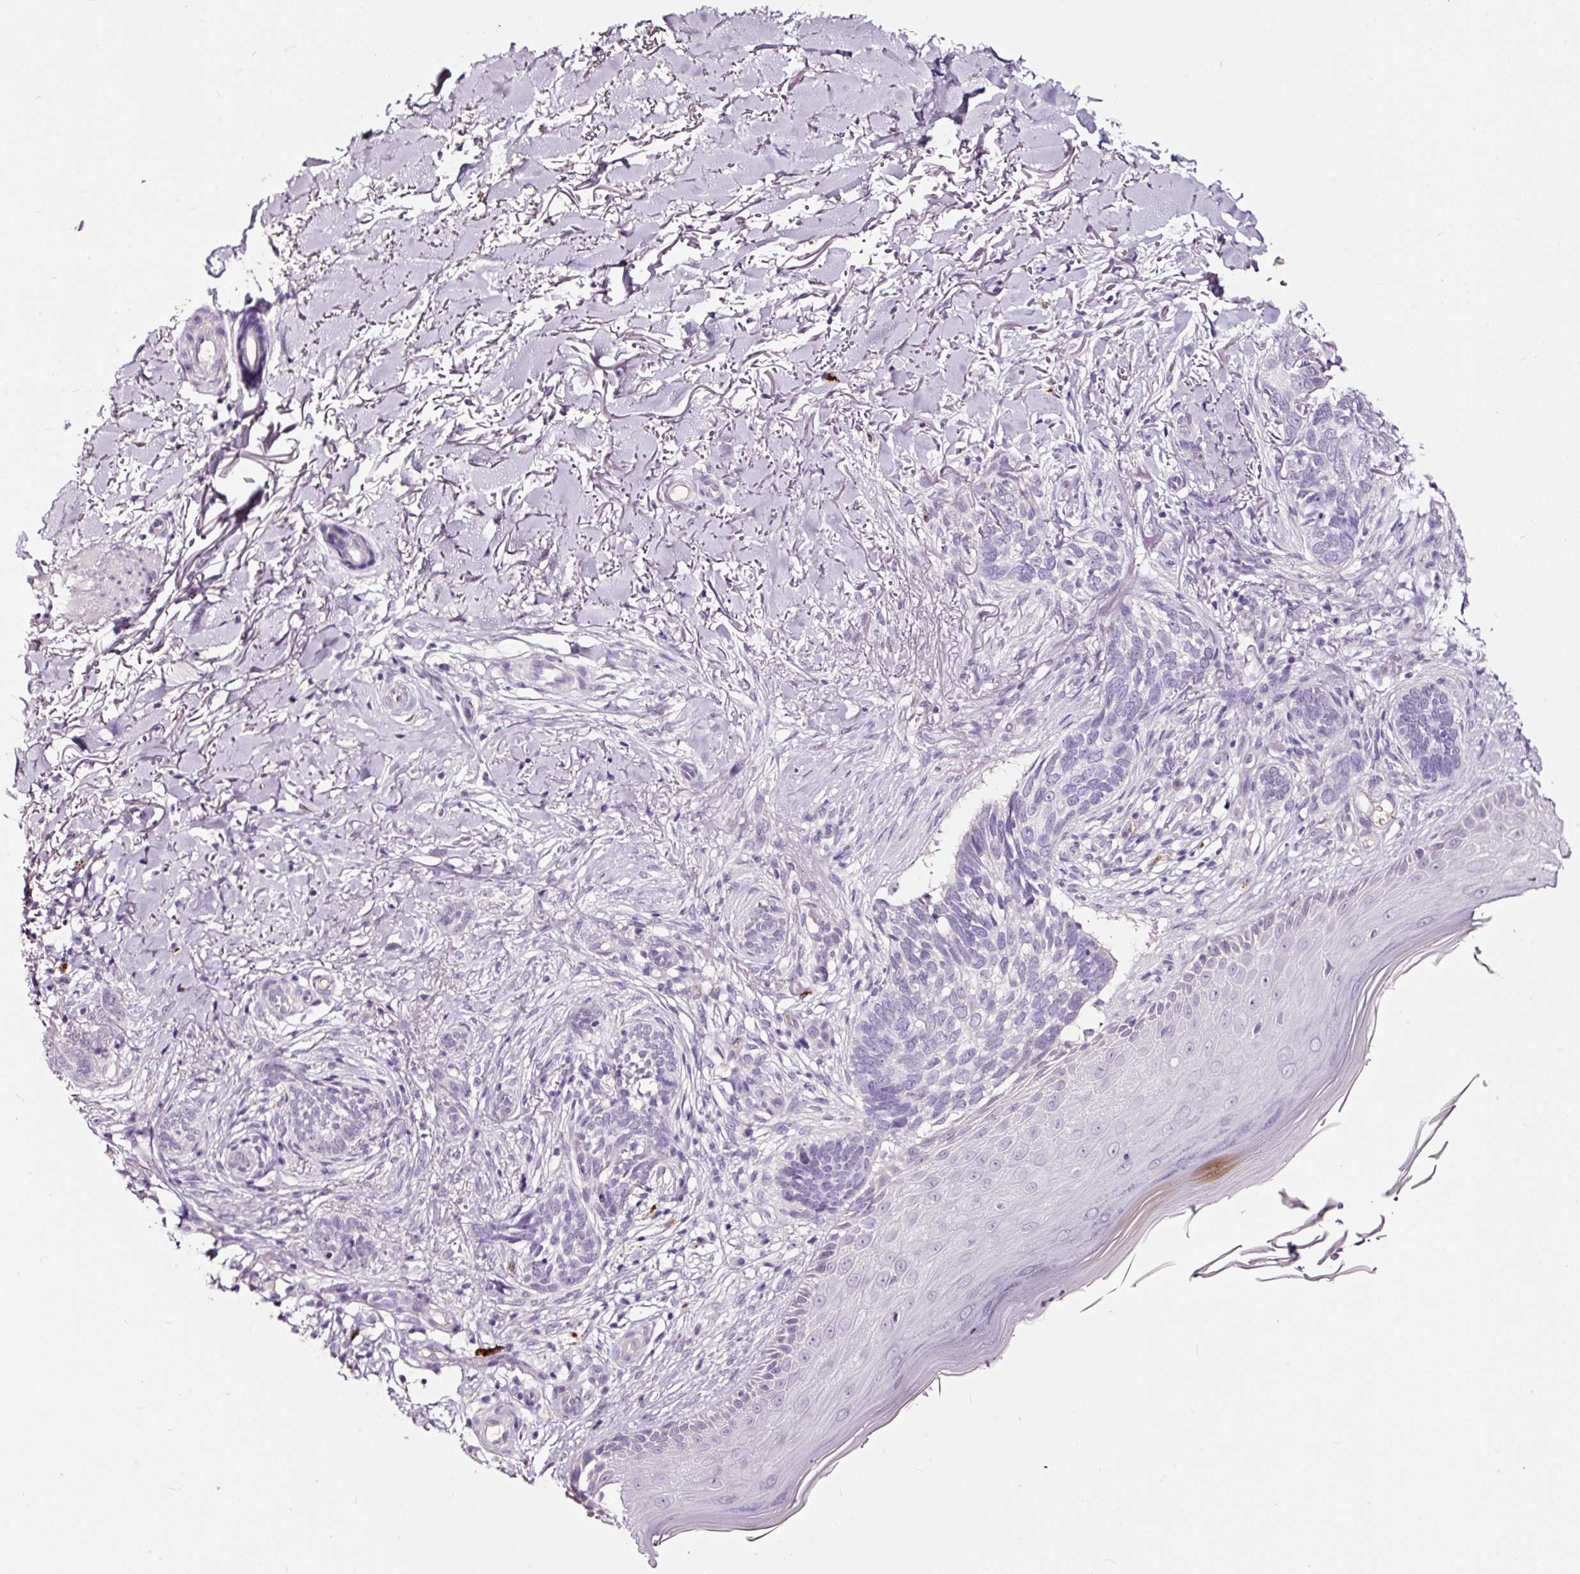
{"staining": {"intensity": "negative", "quantity": "none", "location": "none"}, "tissue": "skin cancer", "cell_type": "Tumor cells", "image_type": "cancer", "snomed": [{"axis": "morphology", "description": "Normal tissue, NOS"}, {"axis": "morphology", "description": "Basal cell carcinoma"}, {"axis": "topography", "description": "Skin"}], "caption": "The photomicrograph shows no significant expression in tumor cells of skin basal cell carcinoma.", "gene": "LAMP3", "patient": {"sex": "female", "age": 67}}